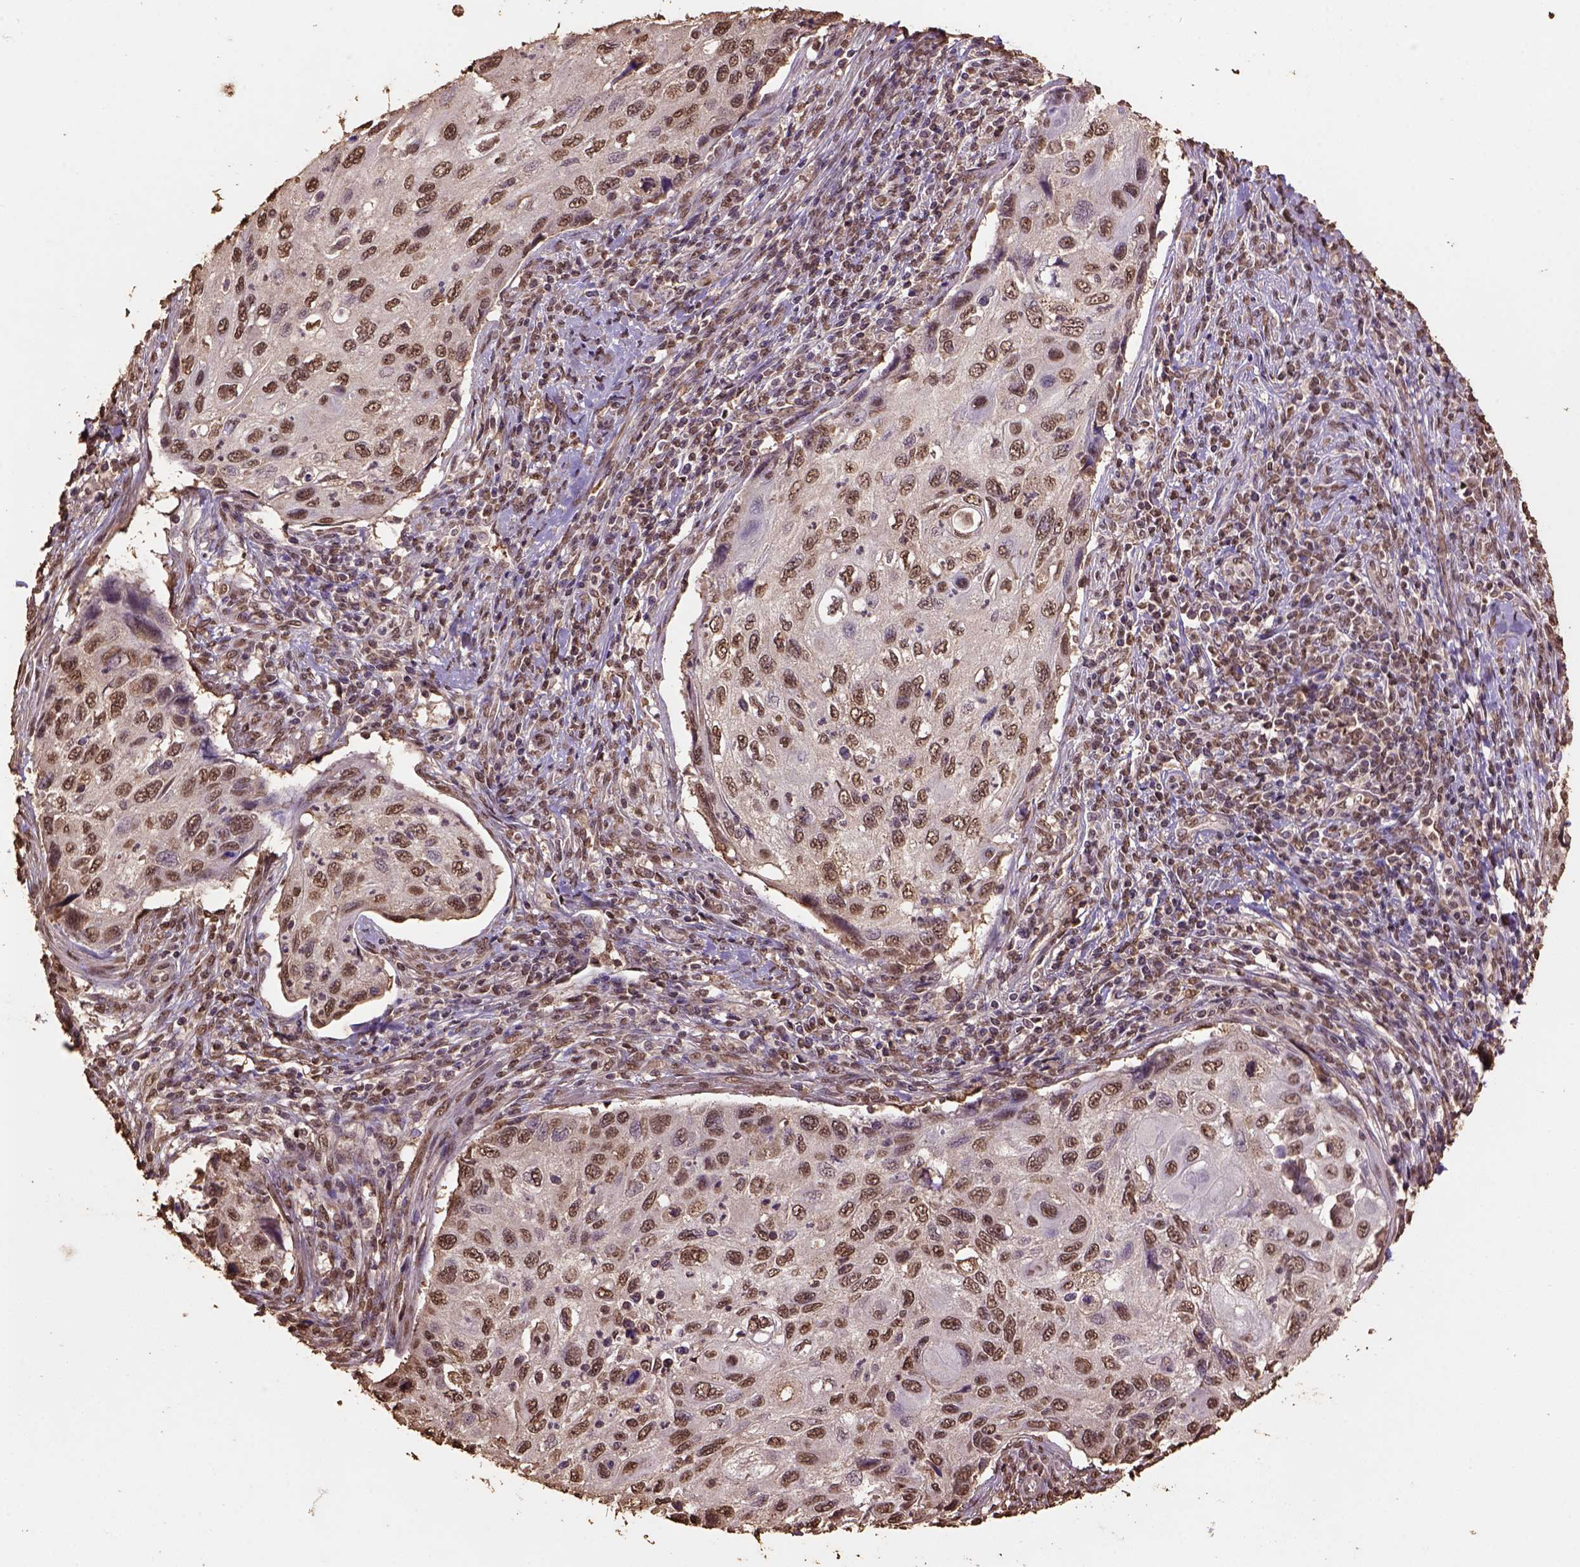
{"staining": {"intensity": "moderate", "quantity": ">75%", "location": "nuclear"}, "tissue": "cervical cancer", "cell_type": "Tumor cells", "image_type": "cancer", "snomed": [{"axis": "morphology", "description": "Squamous cell carcinoma, NOS"}, {"axis": "topography", "description": "Cervix"}], "caption": "Tumor cells exhibit medium levels of moderate nuclear staining in about >75% of cells in cervical cancer.", "gene": "CSTF2T", "patient": {"sex": "female", "age": 70}}